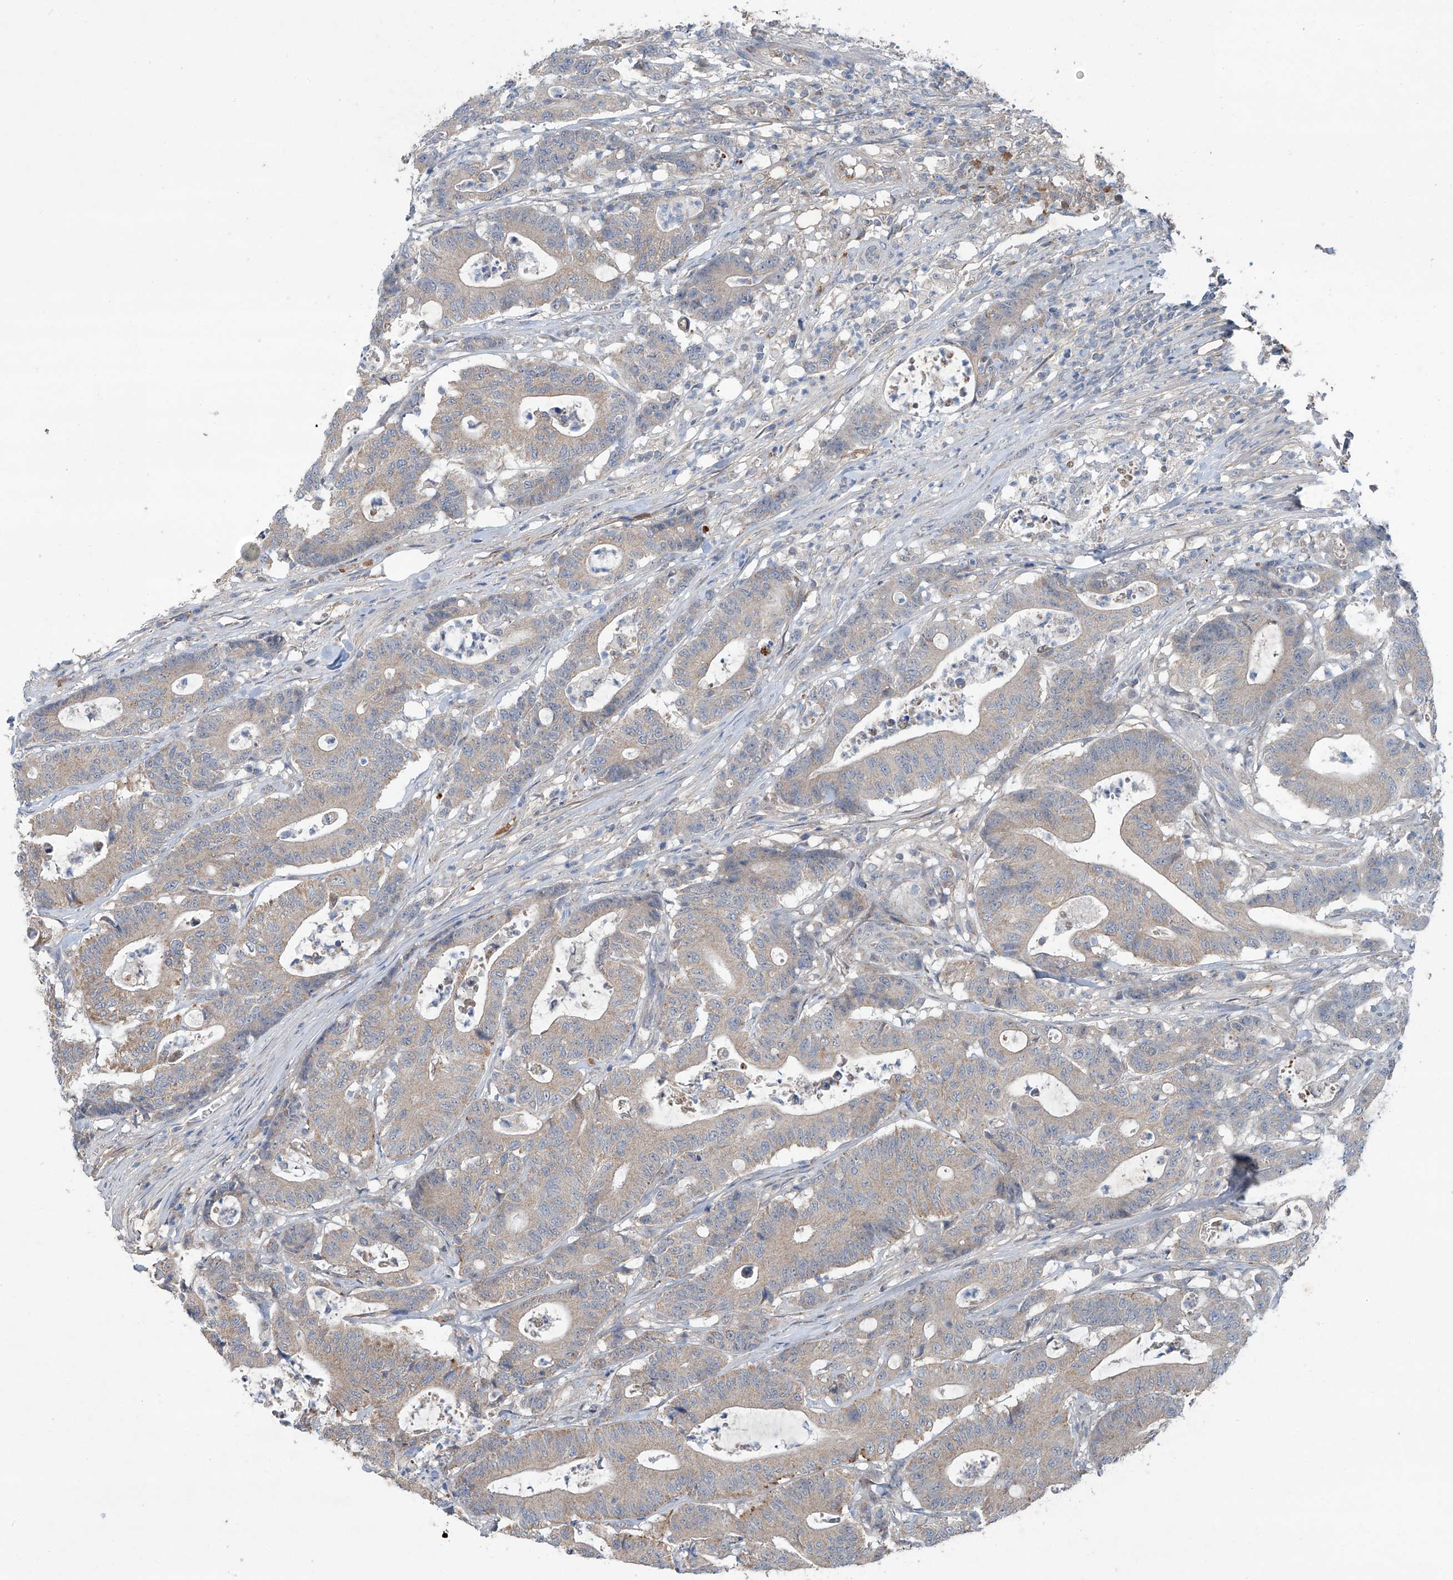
{"staining": {"intensity": "weak", "quantity": "25%-75%", "location": "cytoplasmic/membranous"}, "tissue": "colorectal cancer", "cell_type": "Tumor cells", "image_type": "cancer", "snomed": [{"axis": "morphology", "description": "Adenocarcinoma, NOS"}, {"axis": "topography", "description": "Colon"}], "caption": "A brown stain labels weak cytoplasmic/membranous positivity of a protein in human colorectal cancer (adenocarcinoma) tumor cells.", "gene": "SIX4", "patient": {"sex": "female", "age": 84}}